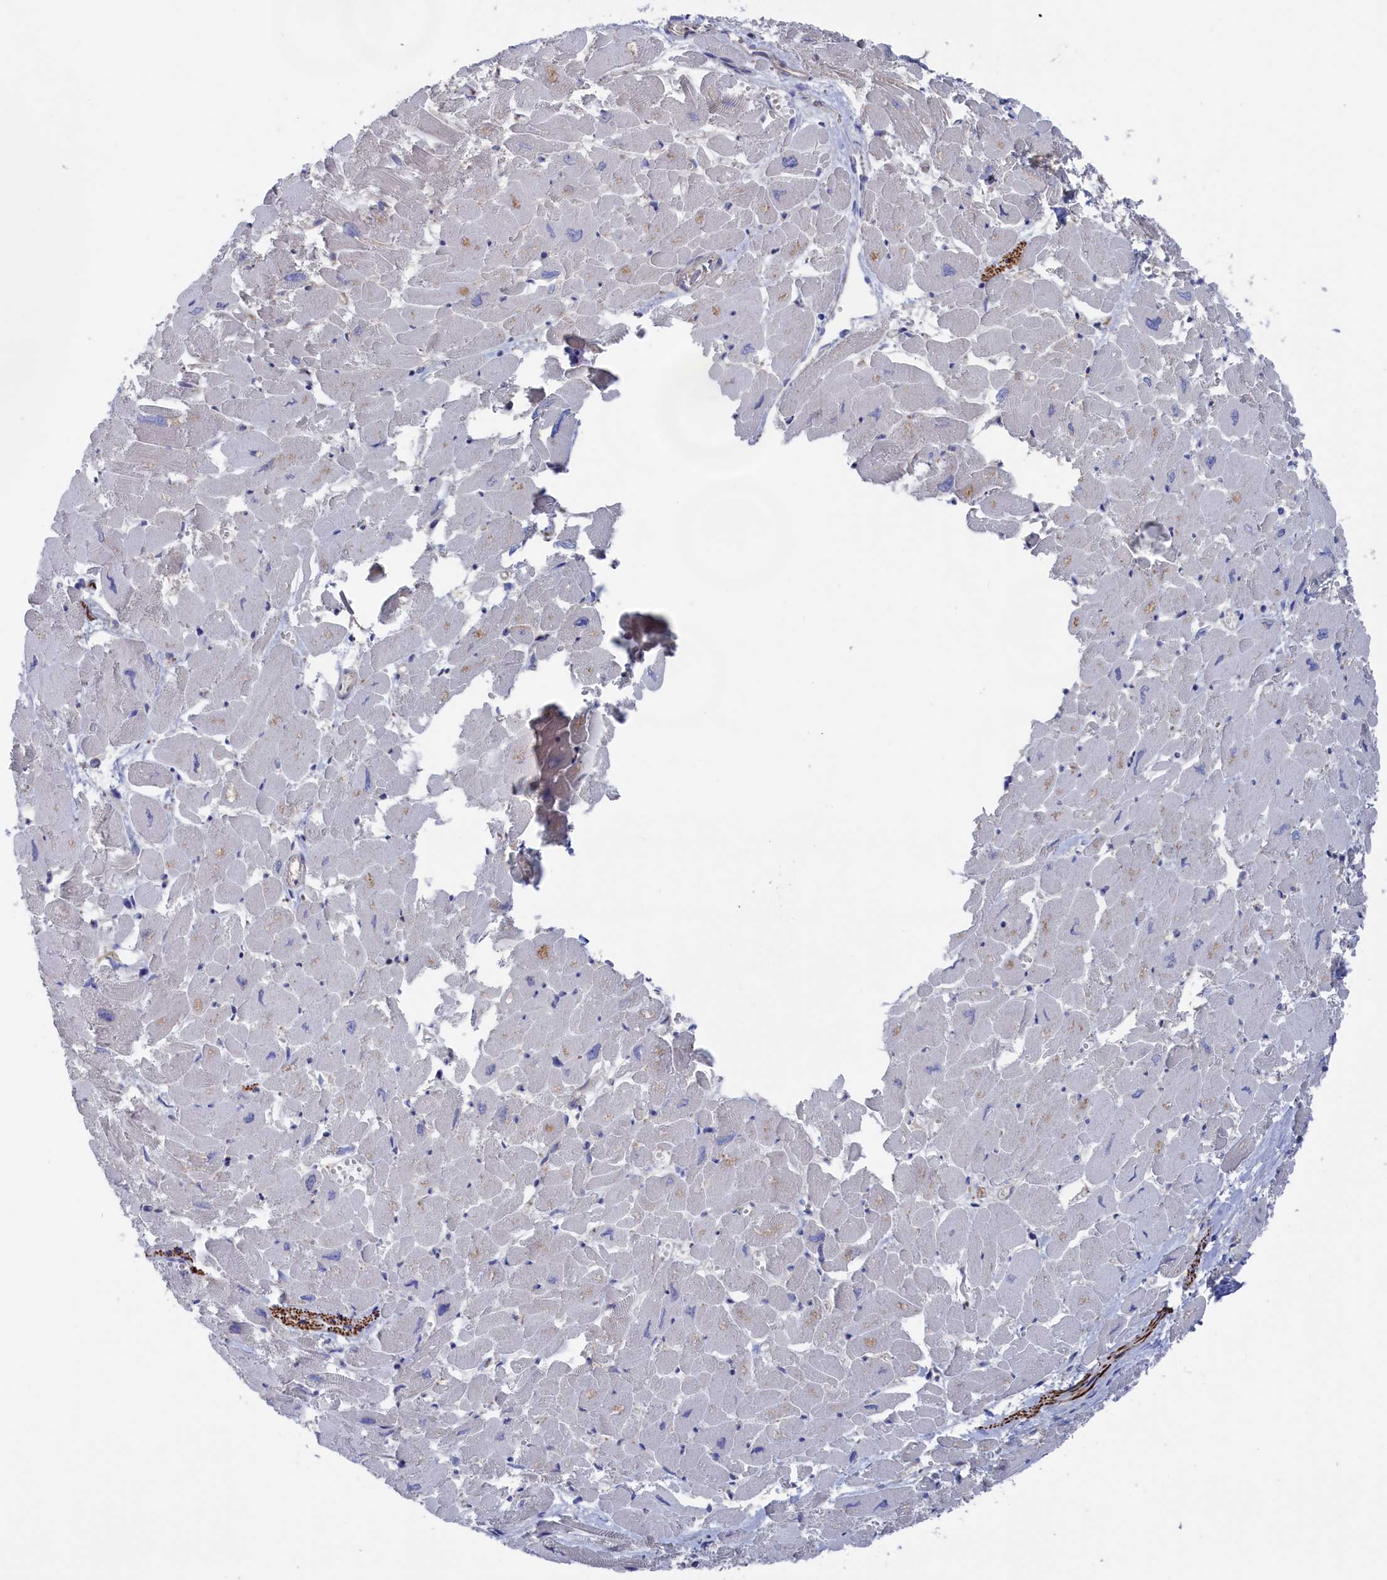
{"staining": {"intensity": "weak", "quantity": "<25%", "location": "cytoplasmic/membranous"}, "tissue": "heart muscle", "cell_type": "Cardiomyocytes", "image_type": "normal", "snomed": [{"axis": "morphology", "description": "Normal tissue, NOS"}, {"axis": "topography", "description": "Heart"}], "caption": "An immunohistochemistry histopathology image of unremarkable heart muscle is shown. There is no staining in cardiomyocytes of heart muscle.", "gene": "NUTF2", "patient": {"sex": "male", "age": 54}}